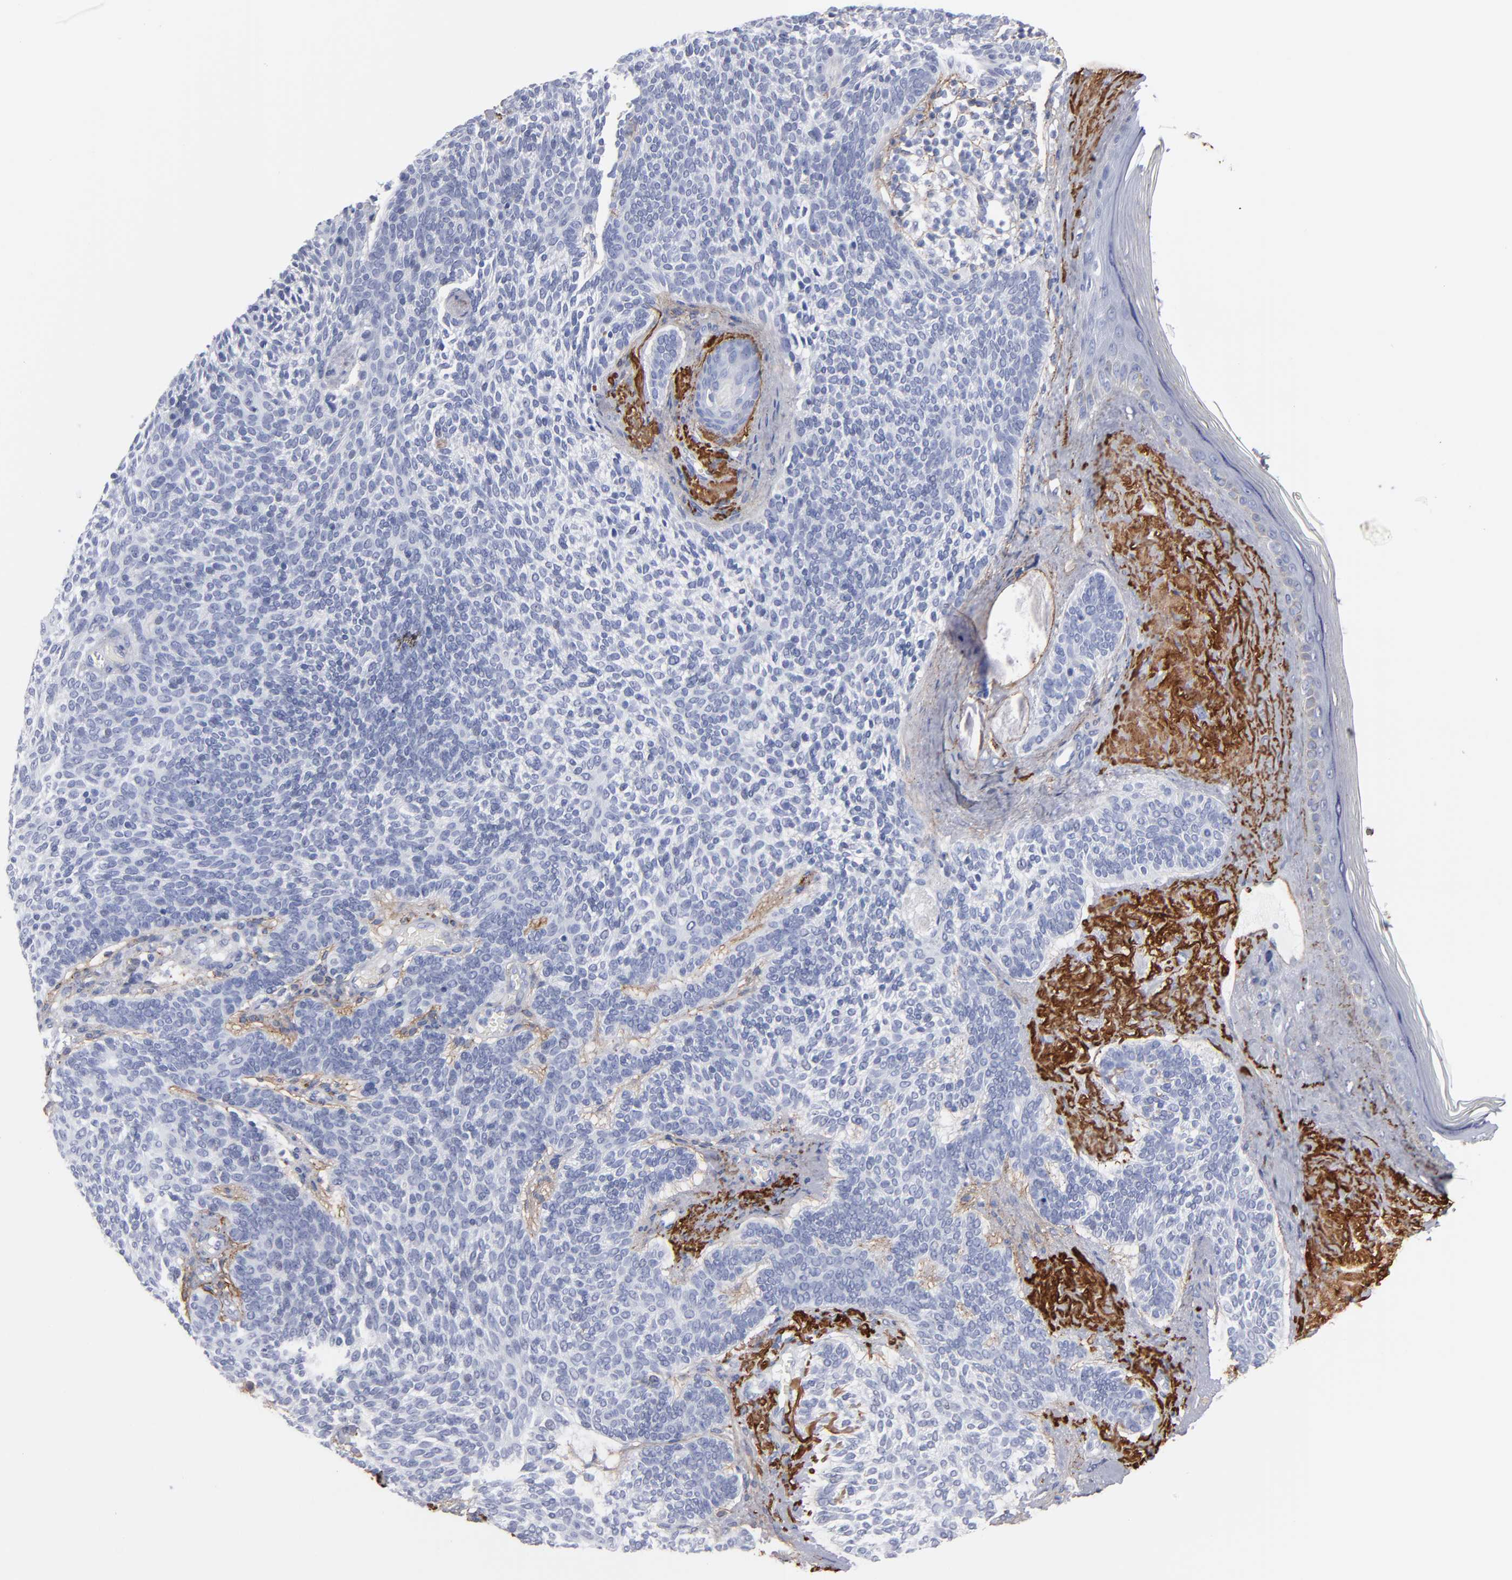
{"staining": {"intensity": "negative", "quantity": "none", "location": "none"}, "tissue": "skin cancer", "cell_type": "Tumor cells", "image_type": "cancer", "snomed": [{"axis": "morphology", "description": "Normal tissue, NOS"}, {"axis": "morphology", "description": "Basal cell carcinoma"}, {"axis": "topography", "description": "Skin"}], "caption": "An immunohistochemistry (IHC) histopathology image of basal cell carcinoma (skin) is shown. There is no staining in tumor cells of basal cell carcinoma (skin).", "gene": "EMILIN1", "patient": {"sex": "female", "age": 70}}